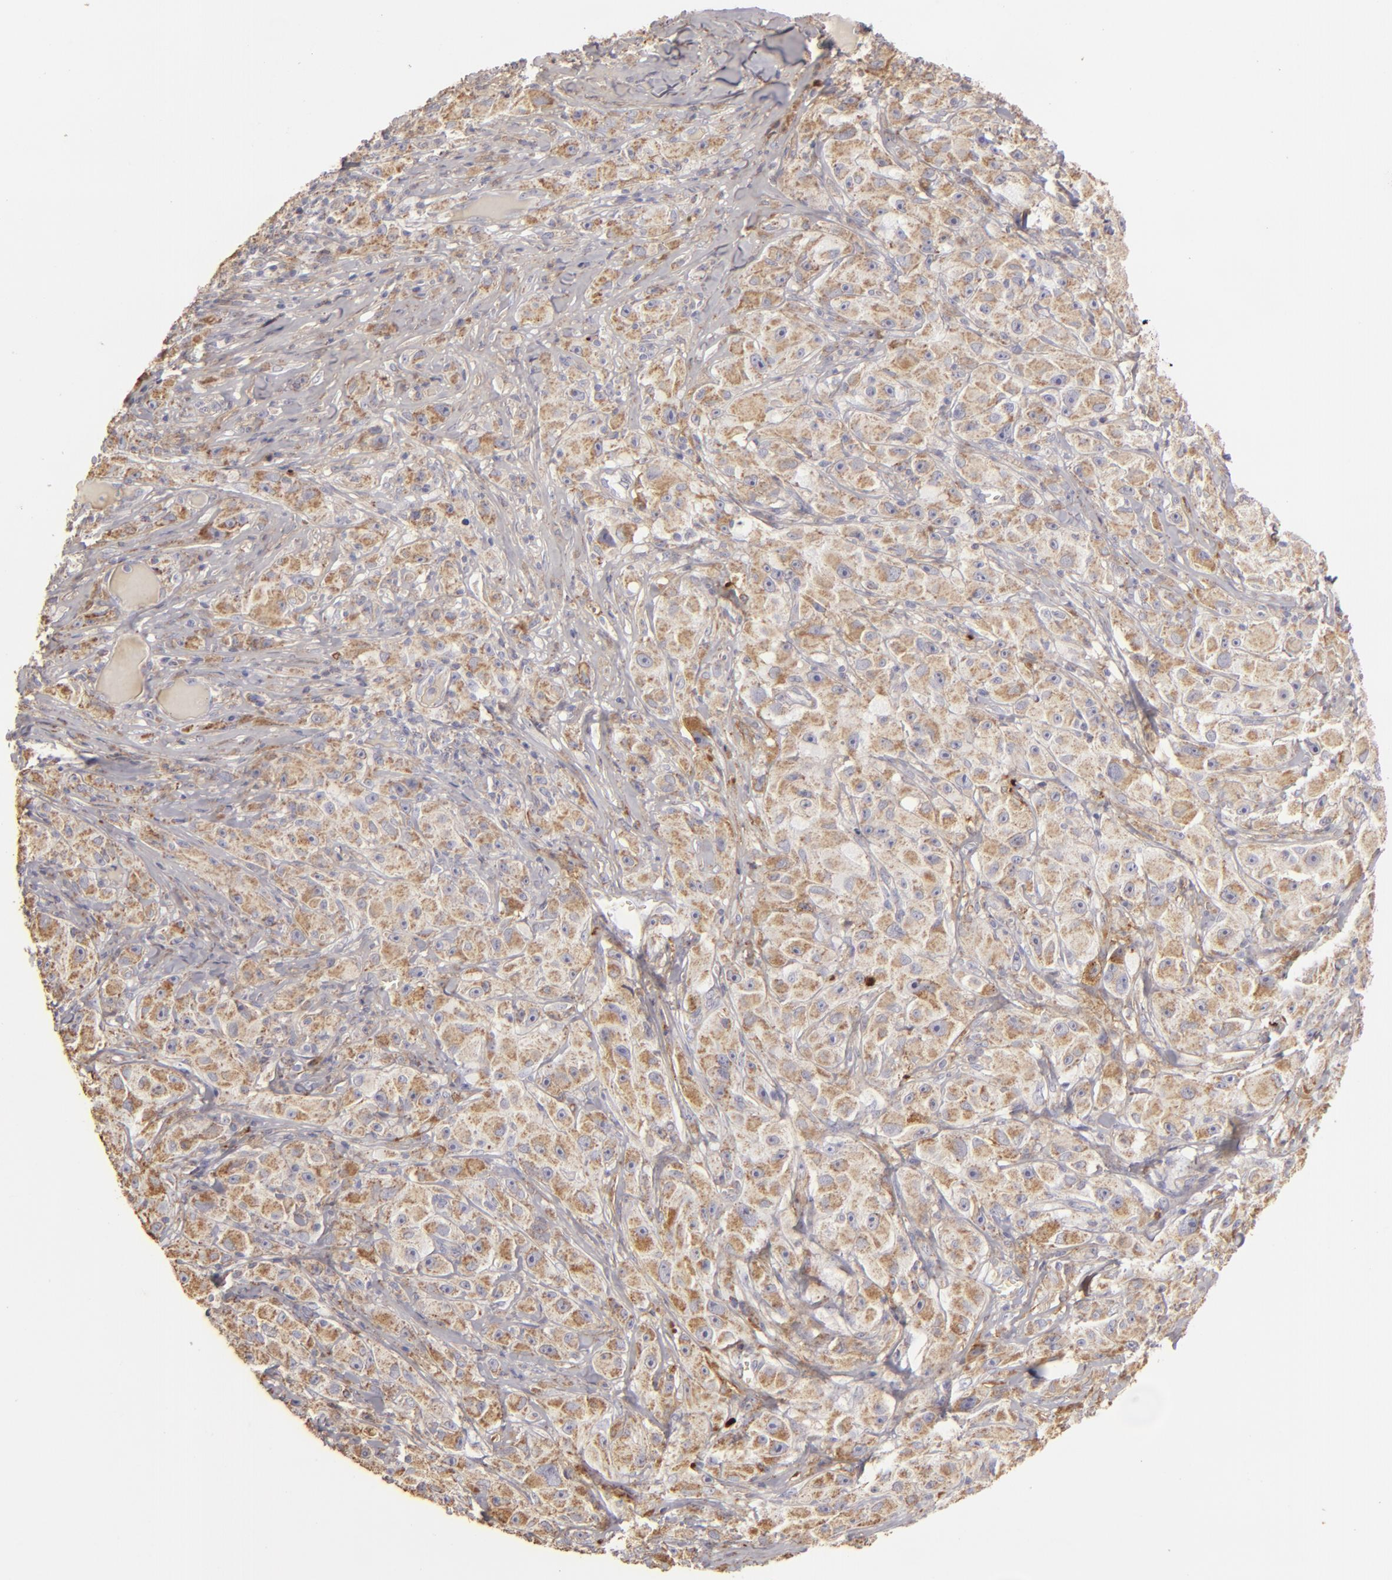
{"staining": {"intensity": "weak", "quantity": ">75%", "location": "cytoplasmic/membranous"}, "tissue": "melanoma", "cell_type": "Tumor cells", "image_type": "cancer", "snomed": [{"axis": "morphology", "description": "Malignant melanoma, NOS"}, {"axis": "topography", "description": "Skin"}], "caption": "A micrograph of melanoma stained for a protein reveals weak cytoplasmic/membranous brown staining in tumor cells.", "gene": "CFB", "patient": {"sex": "male", "age": 56}}